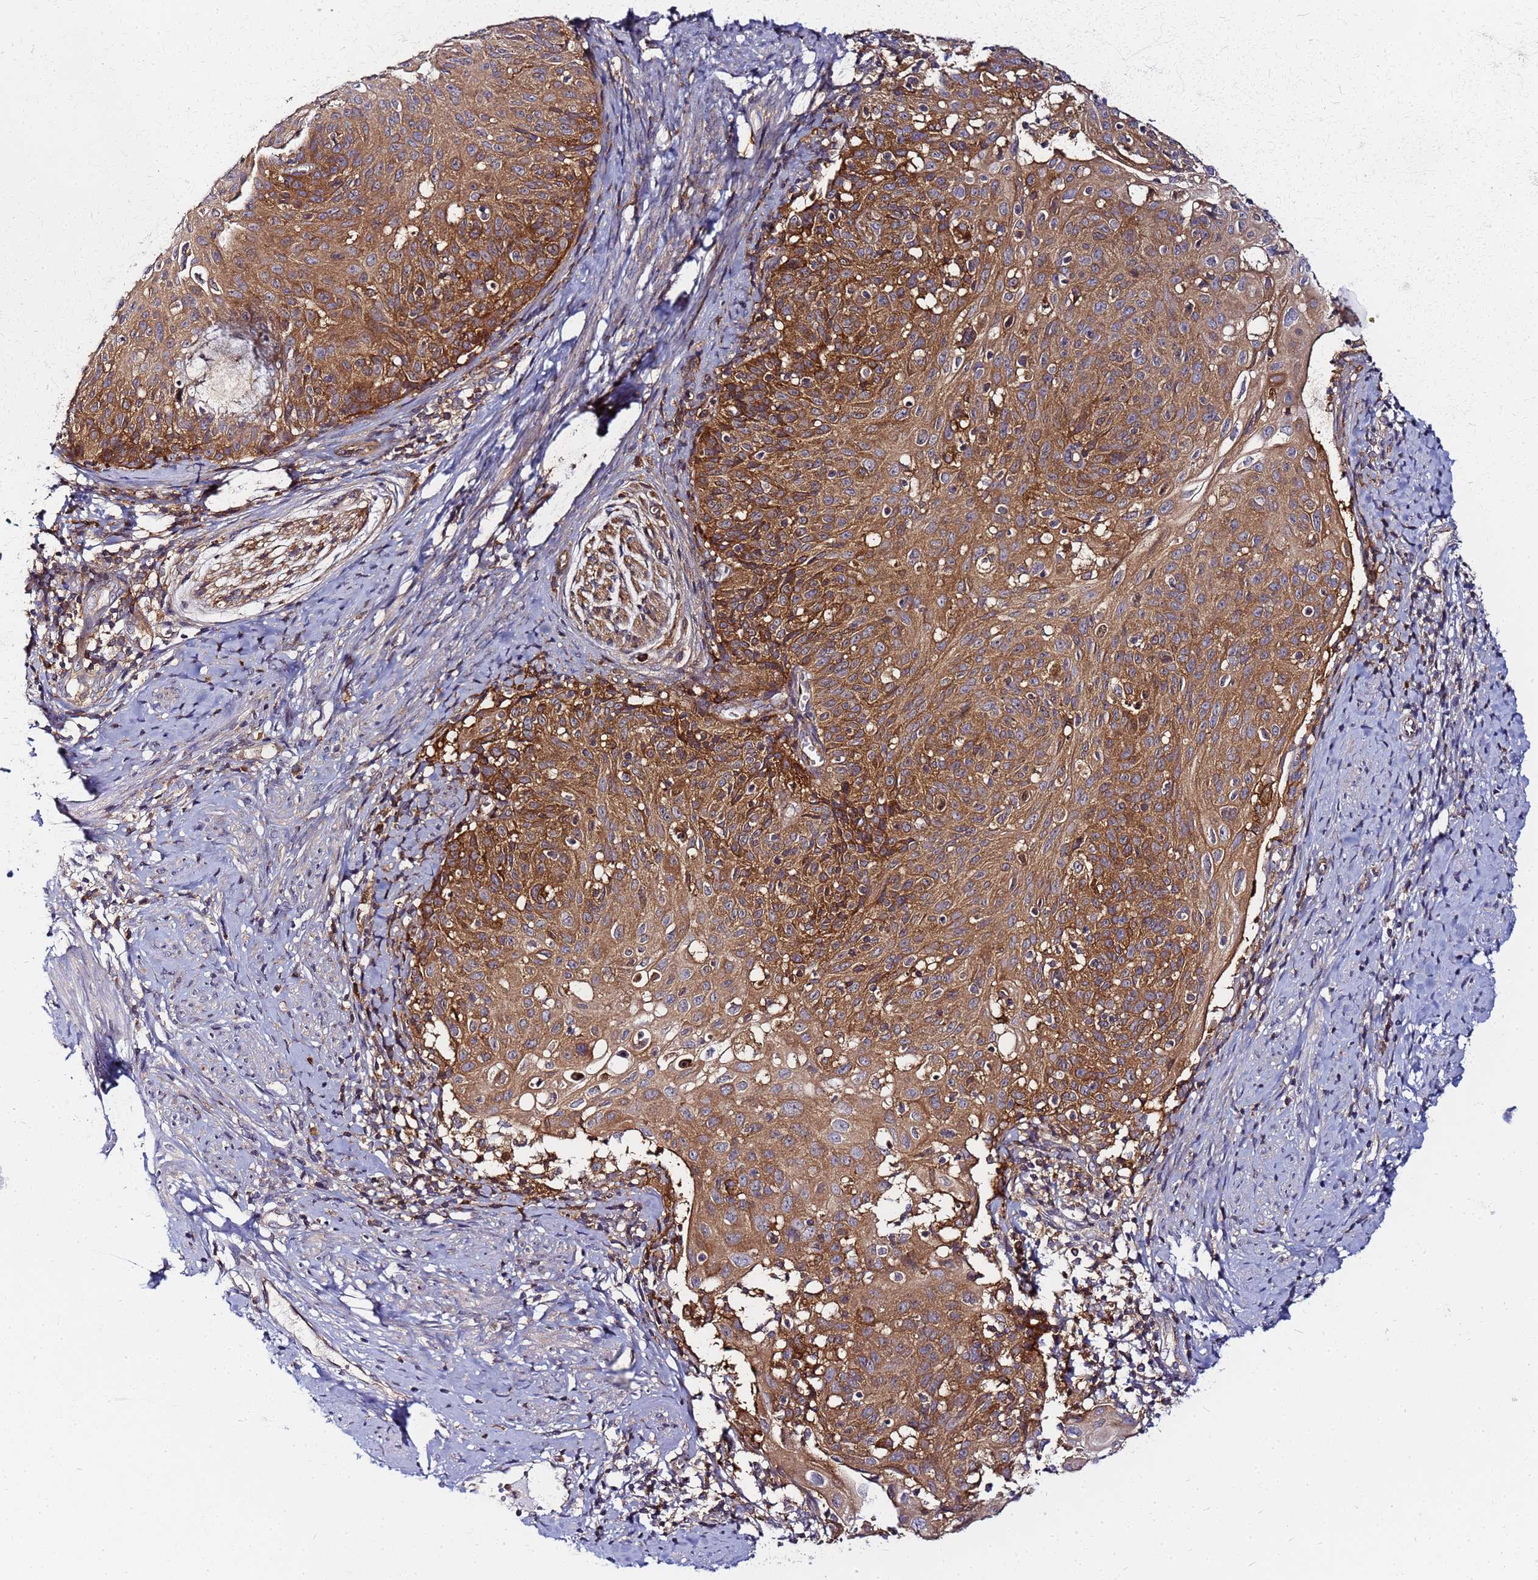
{"staining": {"intensity": "strong", "quantity": ">75%", "location": "cytoplasmic/membranous"}, "tissue": "cervical cancer", "cell_type": "Tumor cells", "image_type": "cancer", "snomed": [{"axis": "morphology", "description": "Squamous cell carcinoma, NOS"}, {"axis": "topography", "description": "Cervix"}], "caption": "The image exhibits immunohistochemical staining of cervical cancer. There is strong cytoplasmic/membranous positivity is appreciated in approximately >75% of tumor cells.", "gene": "CHM", "patient": {"sex": "female", "age": 70}}